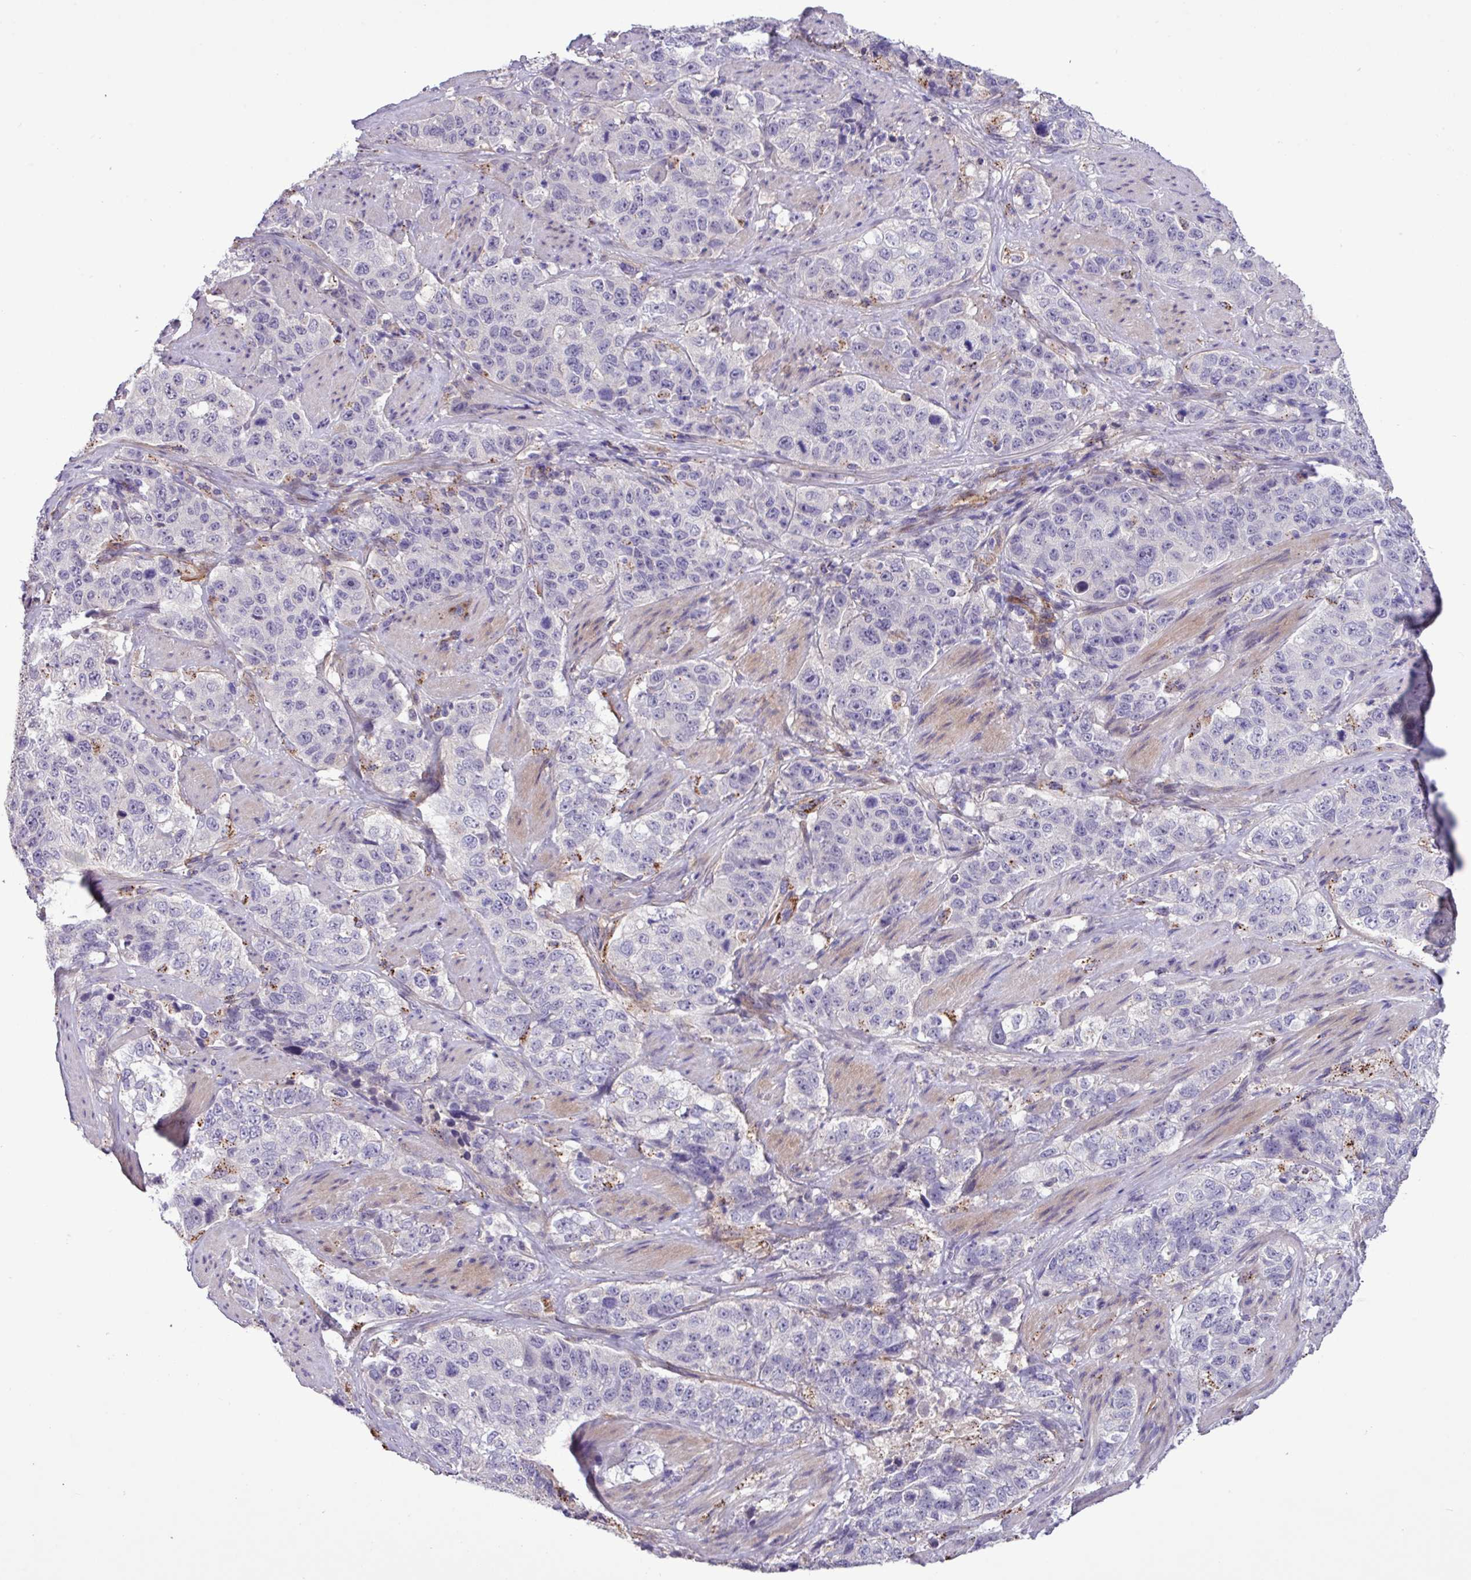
{"staining": {"intensity": "negative", "quantity": "none", "location": "none"}, "tissue": "stomach cancer", "cell_type": "Tumor cells", "image_type": "cancer", "snomed": [{"axis": "morphology", "description": "Adenocarcinoma, NOS"}, {"axis": "topography", "description": "Stomach"}], "caption": "IHC of stomach cancer (adenocarcinoma) exhibits no positivity in tumor cells.", "gene": "CD248", "patient": {"sex": "male", "age": 48}}